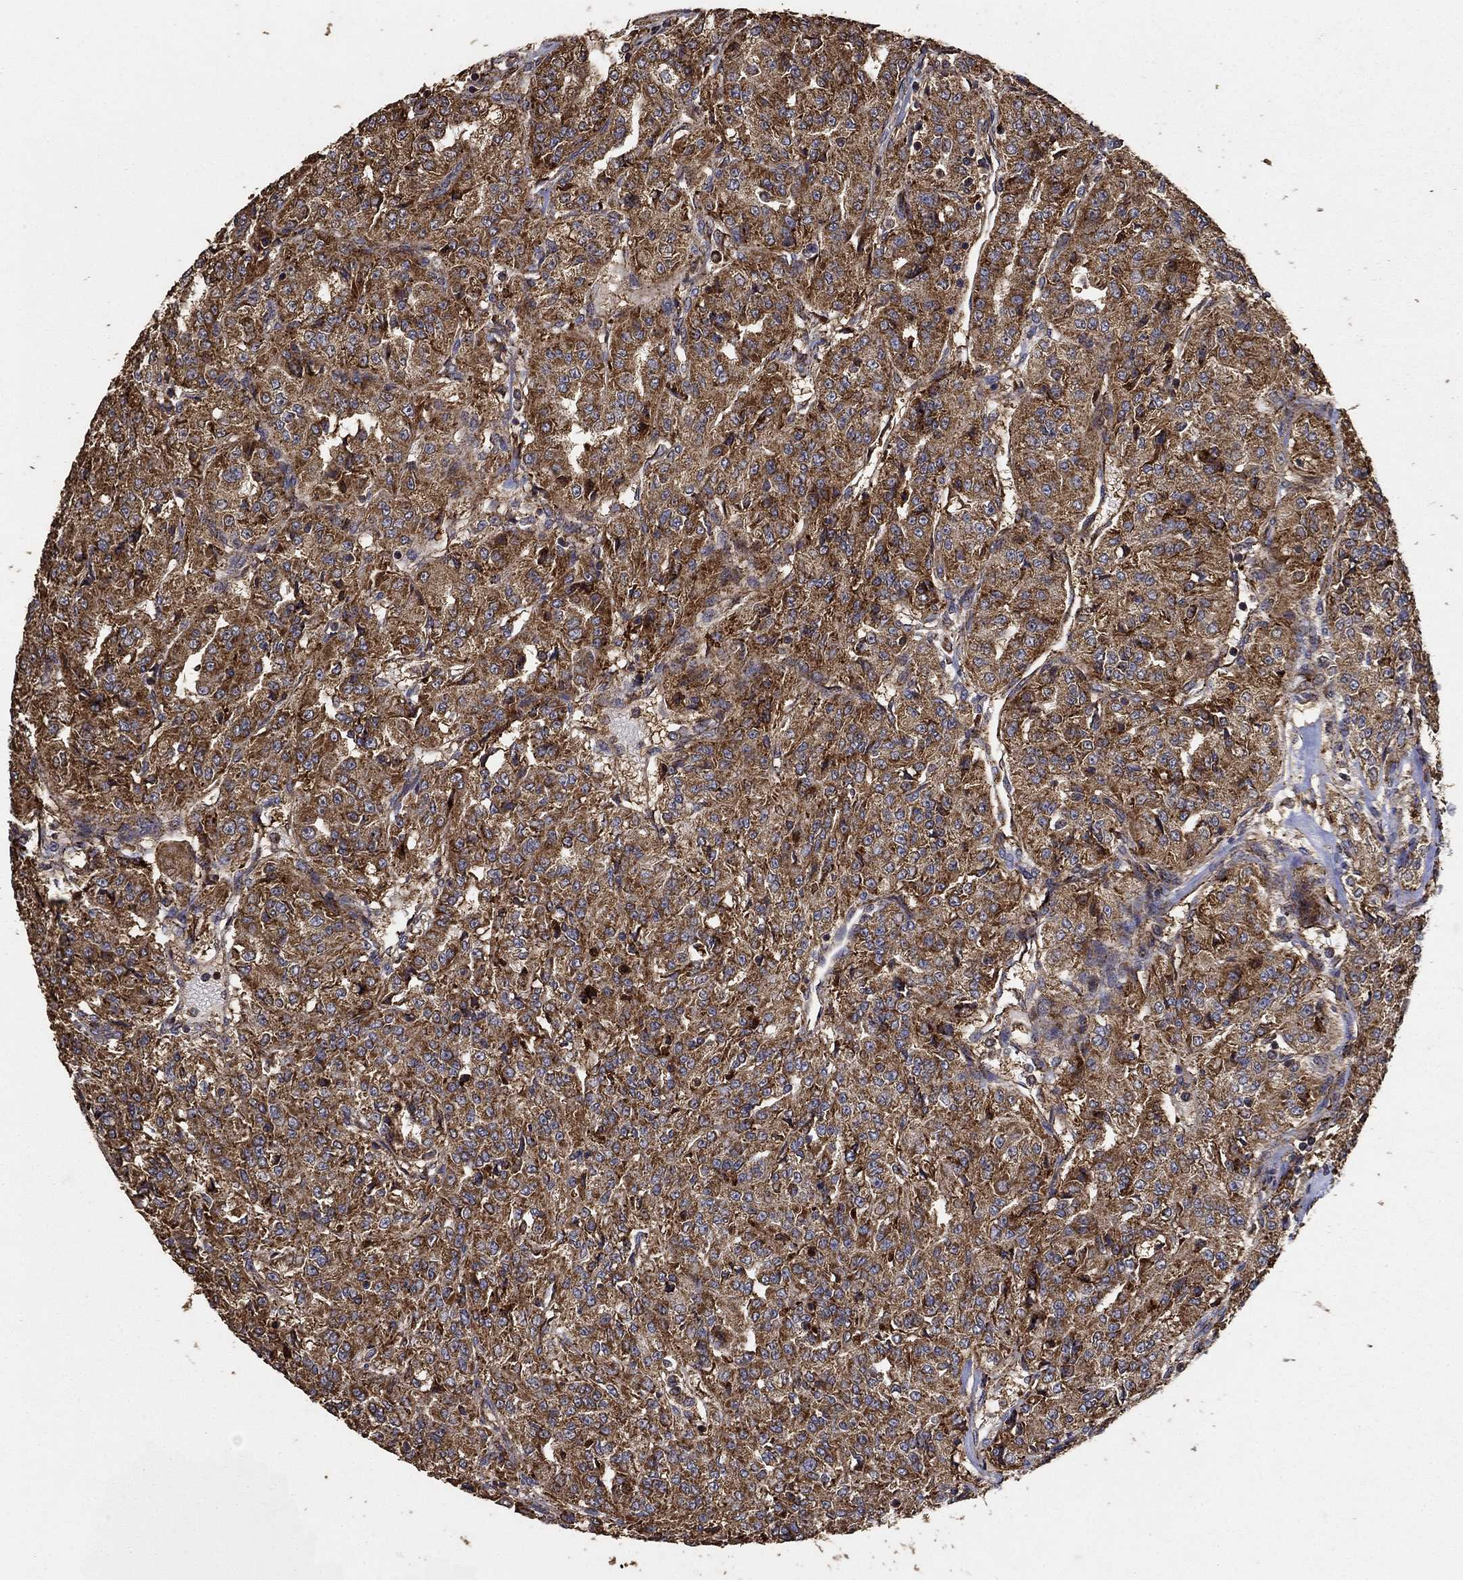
{"staining": {"intensity": "strong", "quantity": ">75%", "location": "cytoplasmic/membranous"}, "tissue": "renal cancer", "cell_type": "Tumor cells", "image_type": "cancer", "snomed": [{"axis": "morphology", "description": "Adenocarcinoma, NOS"}, {"axis": "topography", "description": "Kidney"}], "caption": "Renal cancer (adenocarcinoma) was stained to show a protein in brown. There is high levels of strong cytoplasmic/membranous positivity in approximately >75% of tumor cells.", "gene": "IFRD1", "patient": {"sex": "female", "age": 63}}